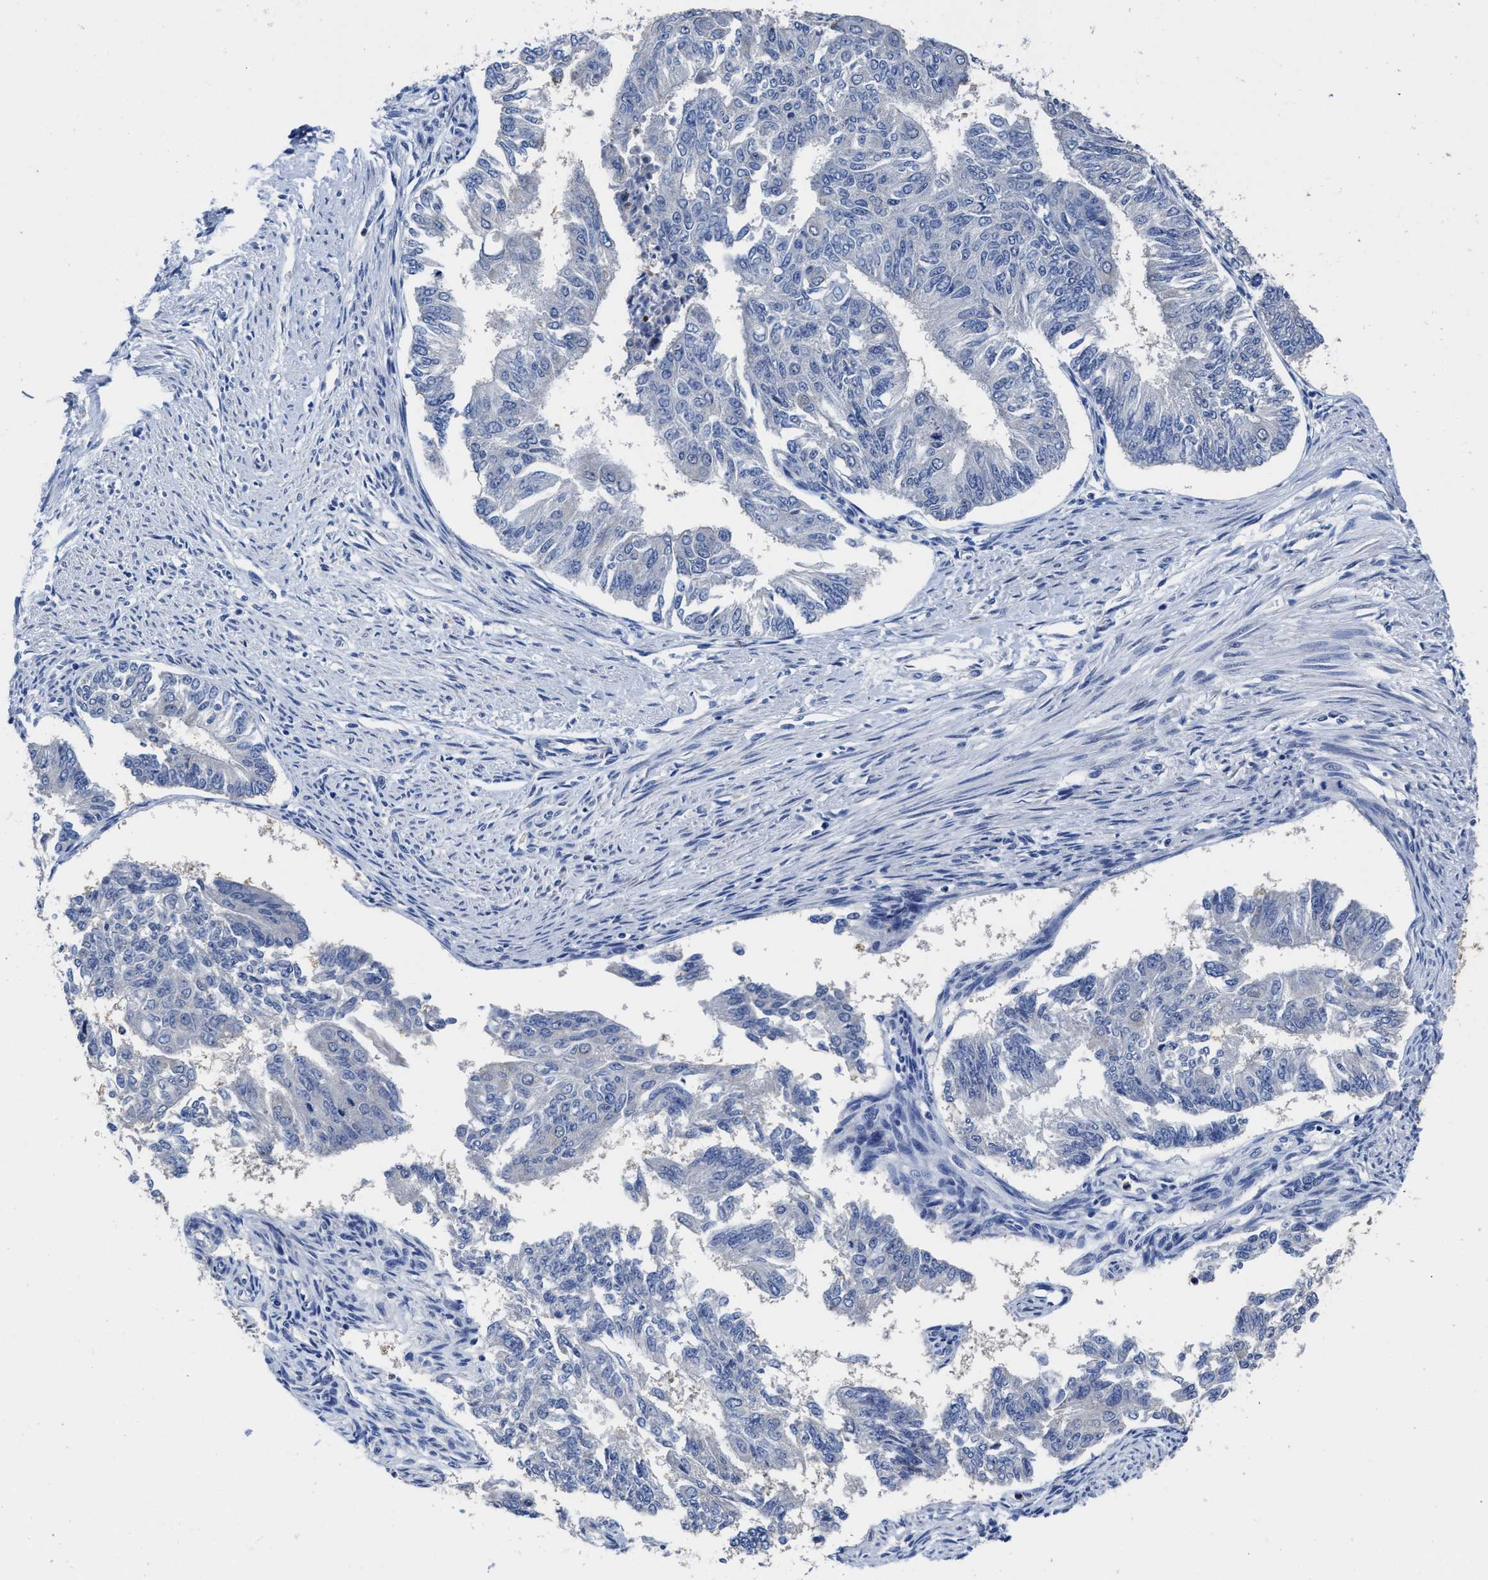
{"staining": {"intensity": "negative", "quantity": "none", "location": "none"}, "tissue": "endometrial cancer", "cell_type": "Tumor cells", "image_type": "cancer", "snomed": [{"axis": "morphology", "description": "Adenocarcinoma, NOS"}, {"axis": "topography", "description": "Endometrium"}], "caption": "Immunohistochemistry (IHC) histopathology image of neoplastic tissue: endometrial cancer (adenocarcinoma) stained with DAB (3,3'-diaminobenzidine) reveals no significant protein positivity in tumor cells.", "gene": "HOOK1", "patient": {"sex": "female", "age": 32}}